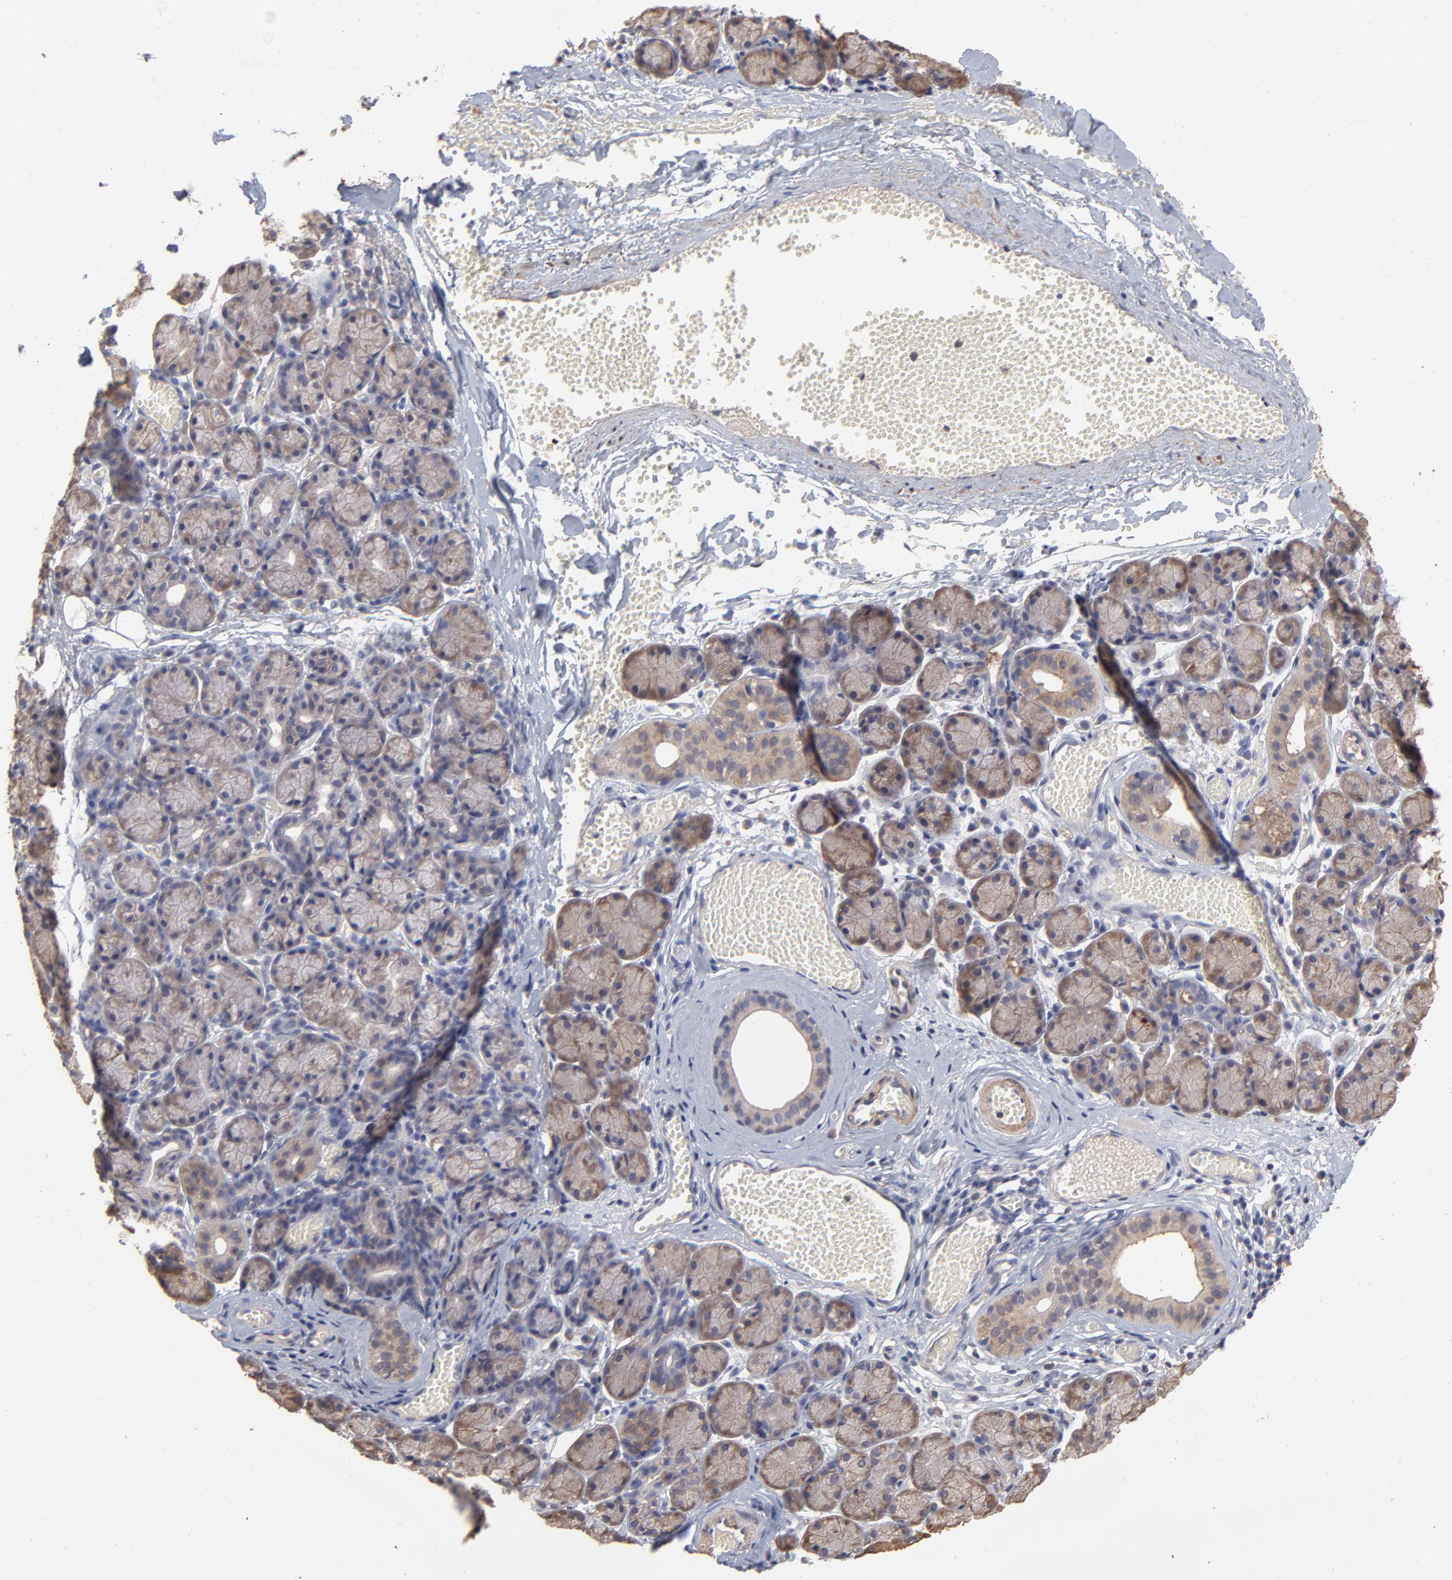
{"staining": {"intensity": "moderate", "quantity": ">75%", "location": "cytoplasmic/membranous"}, "tissue": "salivary gland", "cell_type": "Glandular cells", "image_type": "normal", "snomed": [{"axis": "morphology", "description": "Normal tissue, NOS"}, {"axis": "topography", "description": "Salivary gland"}], "caption": "Immunohistochemistry (IHC) of unremarkable salivary gland demonstrates medium levels of moderate cytoplasmic/membranous positivity in about >75% of glandular cells. (Brightfield microscopy of DAB IHC at high magnification).", "gene": "TANGO2", "patient": {"sex": "female", "age": 24}}